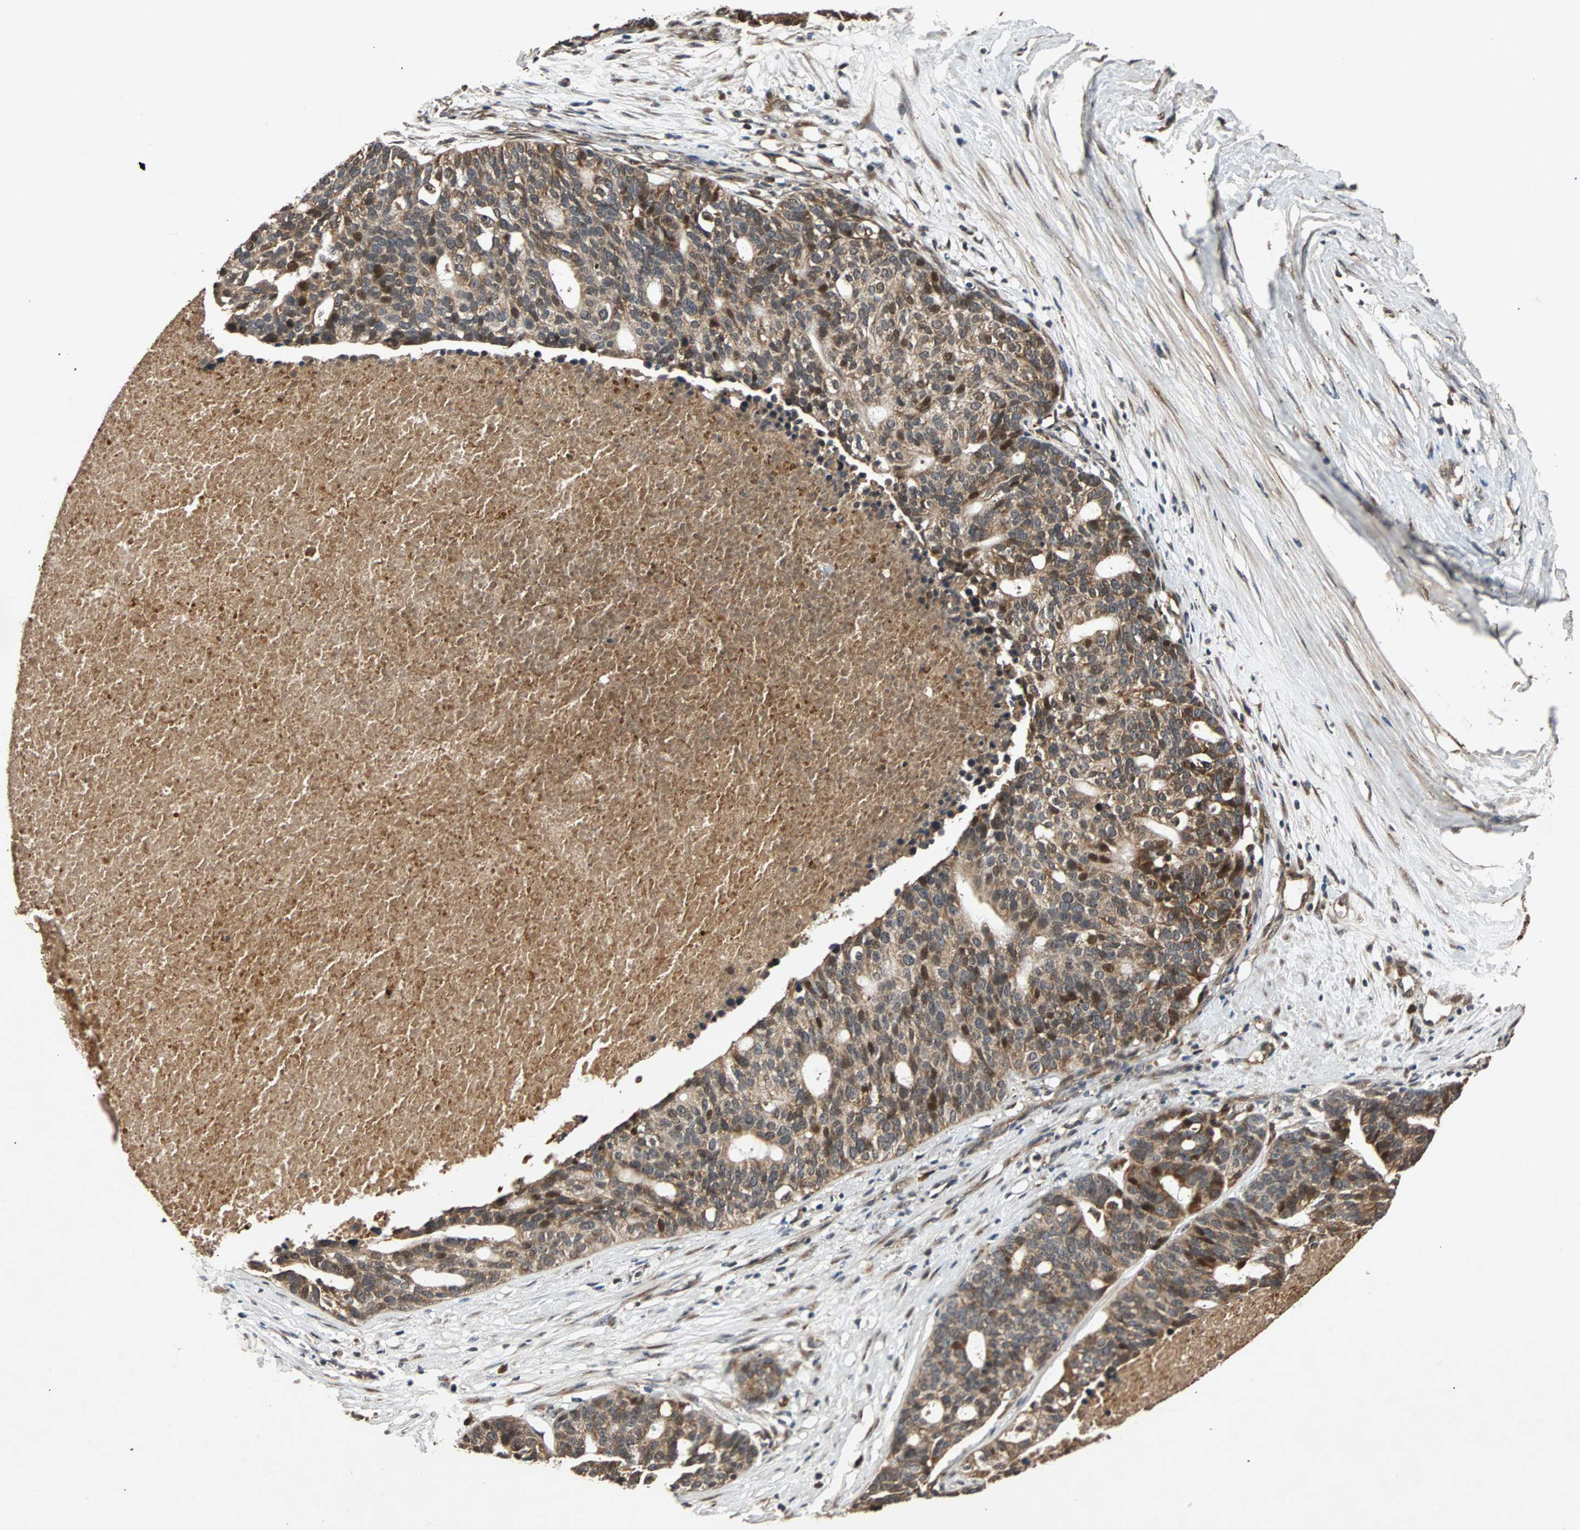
{"staining": {"intensity": "moderate", "quantity": ">75%", "location": "cytoplasmic/membranous,nuclear"}, "tissue": "ovarian cancer", "cell_type": "Tumor cells", "image_type": "cancer", "snomed": [{"axis": "morphology", "description": "Cystadenocarcinoma, serous, NOS"}, {"axis": "topography", "description": "Ovary"}], "caption": "Ovarian cancer stained with DAB IHC shows medium levels of moderate cytoplasmic/membranous and nuclear expression in about >75% of tumor cells. (DAB (3,3'-diaminobenzidine) IHC with brightfield microscopy, high magnification).", "gene": "USP31", "patient": {"sex": "female", "age": 59}}